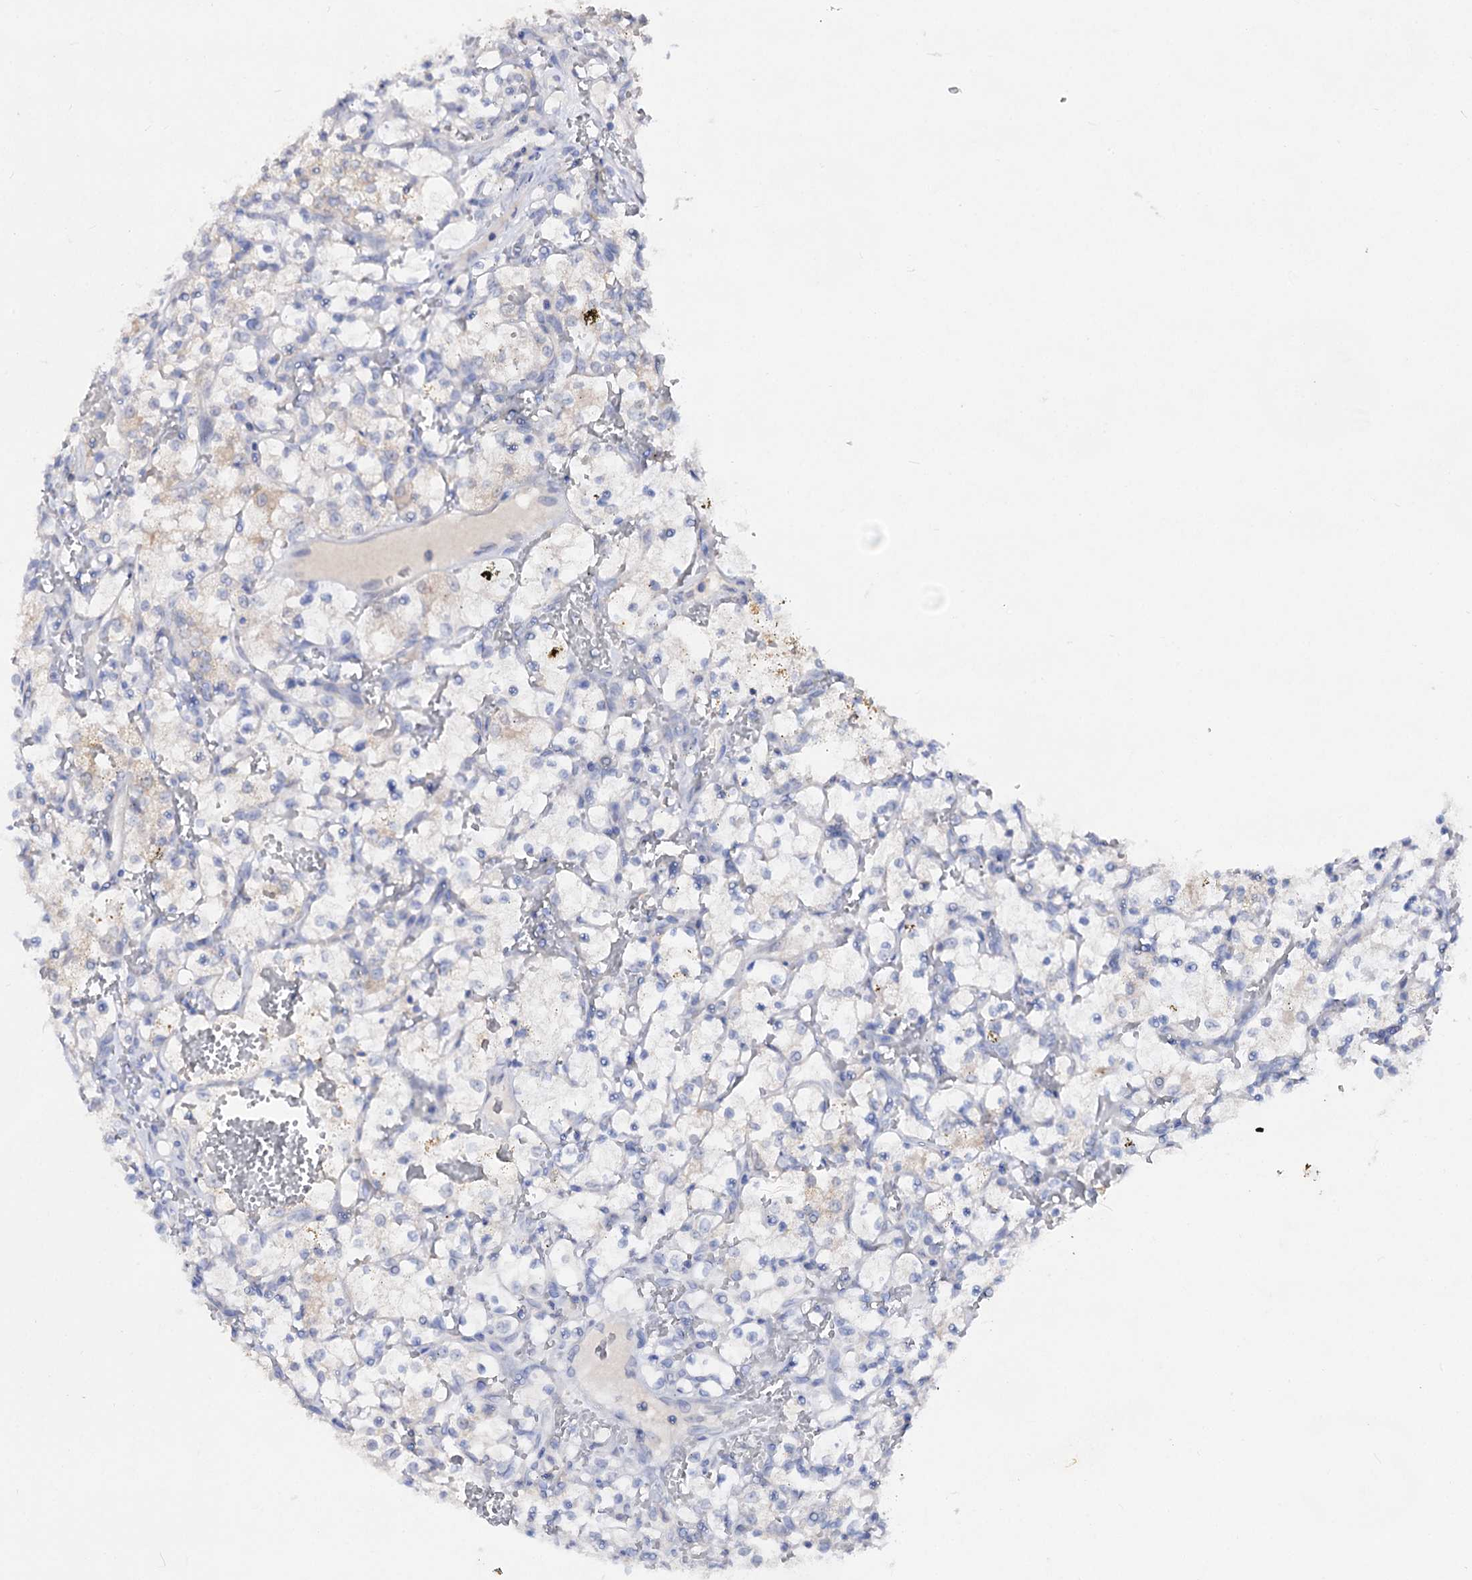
{"staining": {"intensity": "negative", "quantity": "none", "location": "none"}, "tissue": "renal cancer", "cell_type": "Tumor cells", "image_type": "cancer", "snomed": [{"axis": "morphology", "description": "Adenocarcinoma, NOS"}, {"axis": "topography", "description": "Kidney"}], "caption": "An IHC histopathology image of adenocarcinoma (renal) is shown. There is no staining in tumor cells of adenocarcinoma (renal).", "gene": "ACTR6", "patient": {"sex": "female", "age": 69}}